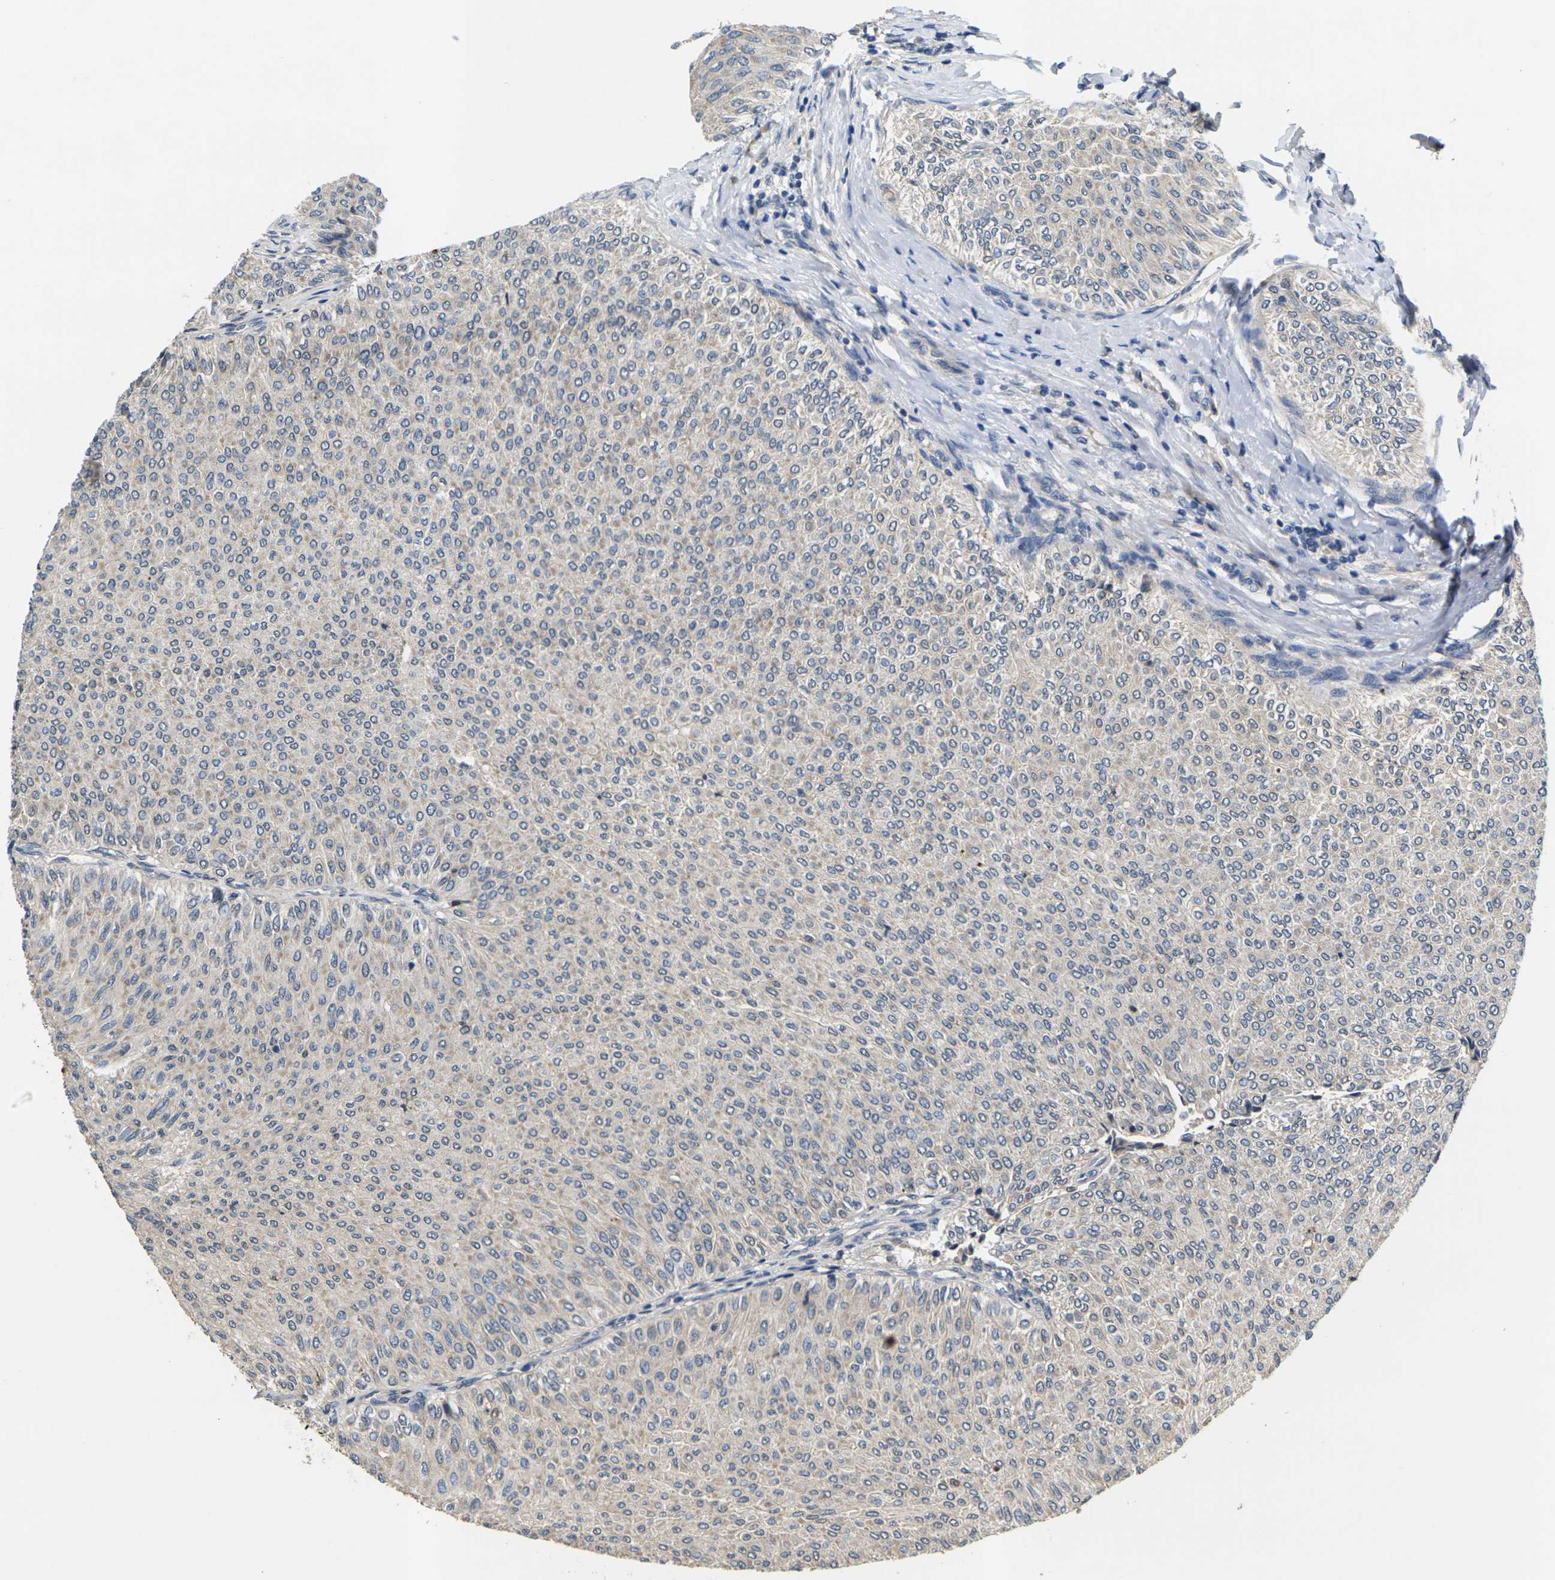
{"staining": {"intensity": "negative", "quantity": "none", "location": "none"}, "tissue": "urothelial cancer", "cell_type": "Tumor cells", "image_type": "cancer", "snomed": [{"axis": "morphology", "description": "Urothelial carcinoma, Low grade"}, {"axis": "topography", "description": "Urinary bladder"}], "caption": "This micrograph is of urothelial cancer stained with immunohistochemistry (IHC) to label a protein in brown with the nuclei are counter-stained blue. There is no staining in tumor cells.", "gene": "SLC2A2", "patient": {"sex": "male", "age": 78}}